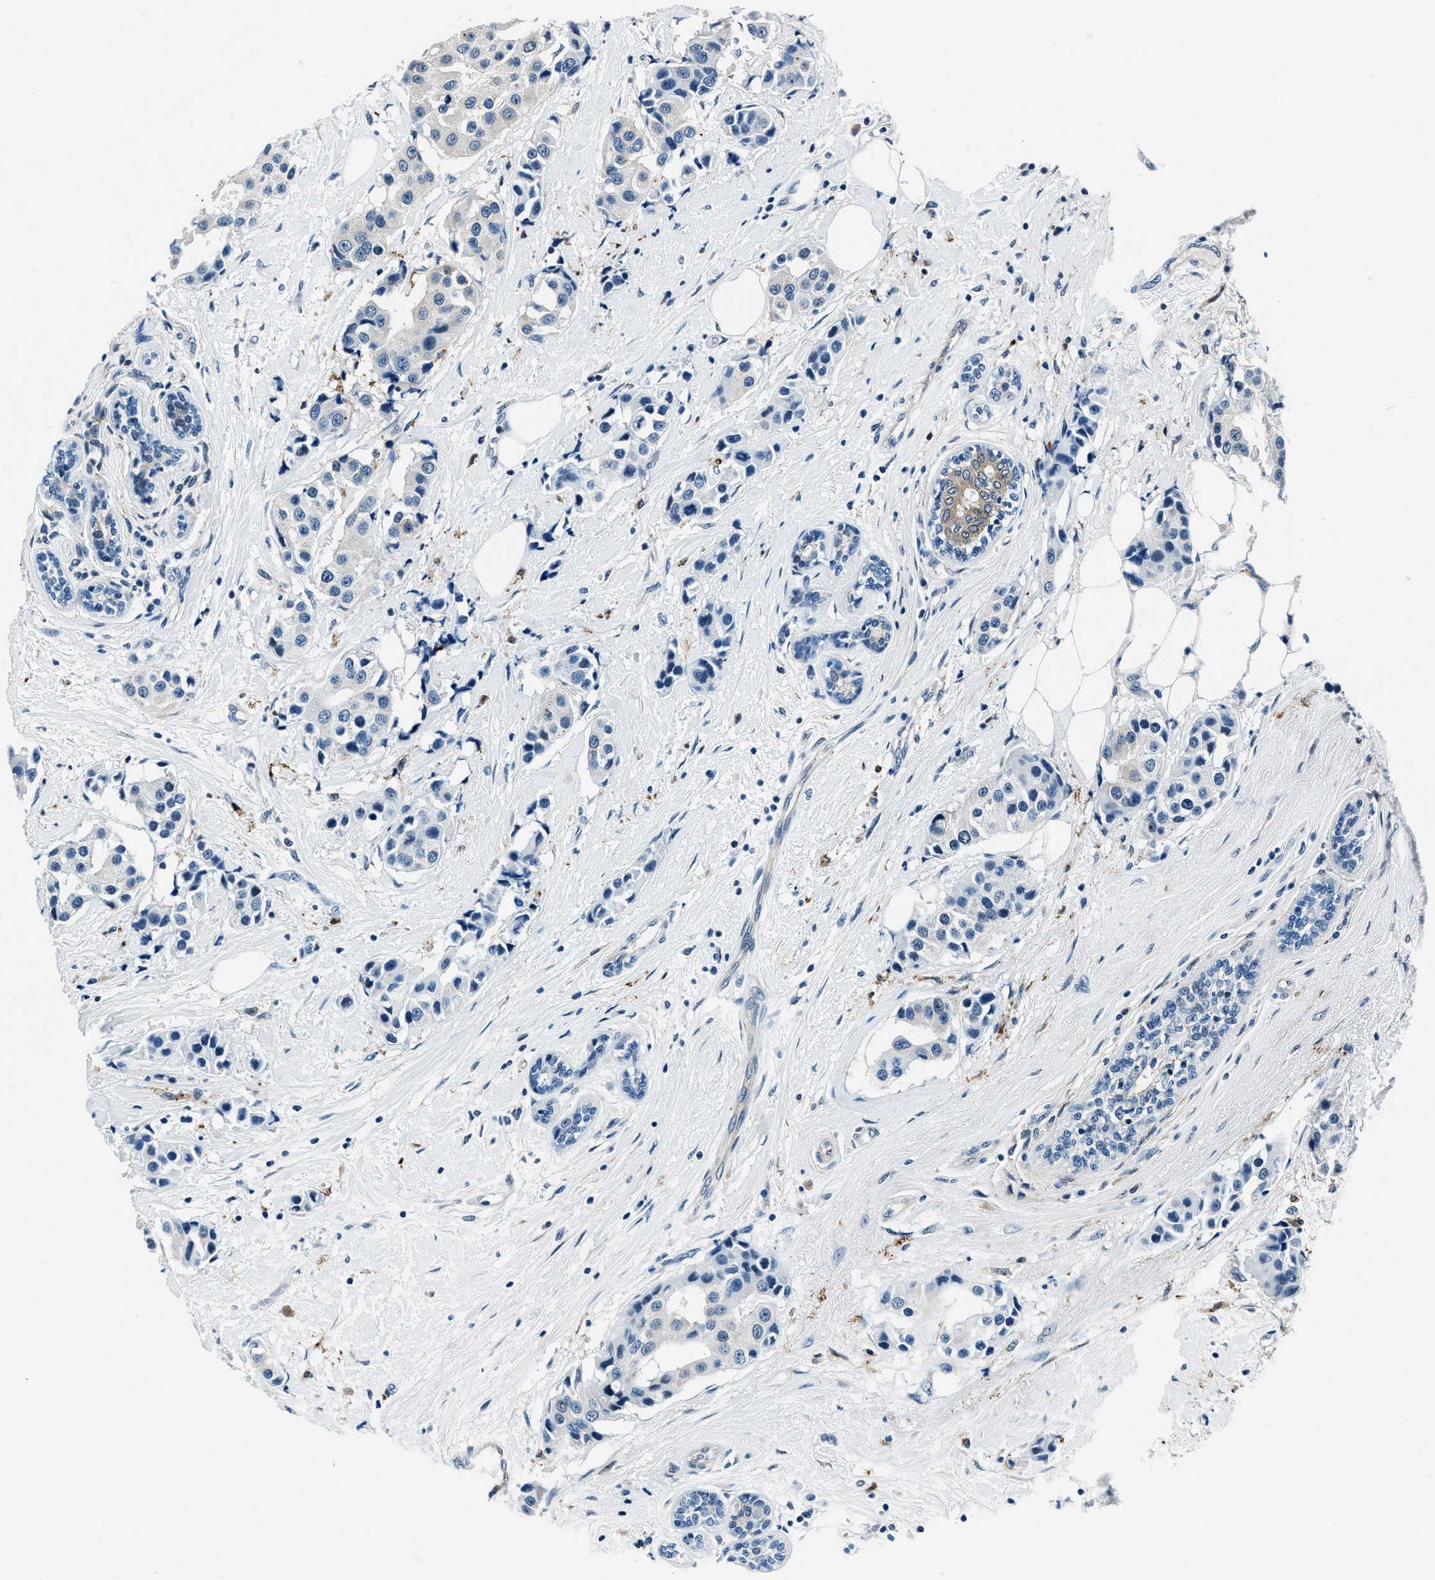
{"staining": {"intensity": "negative", "quantity": "none", "location": "none"}, "tissue": "breast cancer", "cell_type": "Tumor cells", "image_type": "cancer", "snomed": [{"axis": "morphology", "description": "Normal tissue, NOS"}, {"axis": "morphology", "description": "Duct carcinoma"}, {"axis": "topography", "description": "Breast"}], "caption": "Image shows no significant protein expression in tumor cells of breast intraductal carcinoma.", "gene": "PTPDC1", "patient": {"sex": "female", "age": 39}}